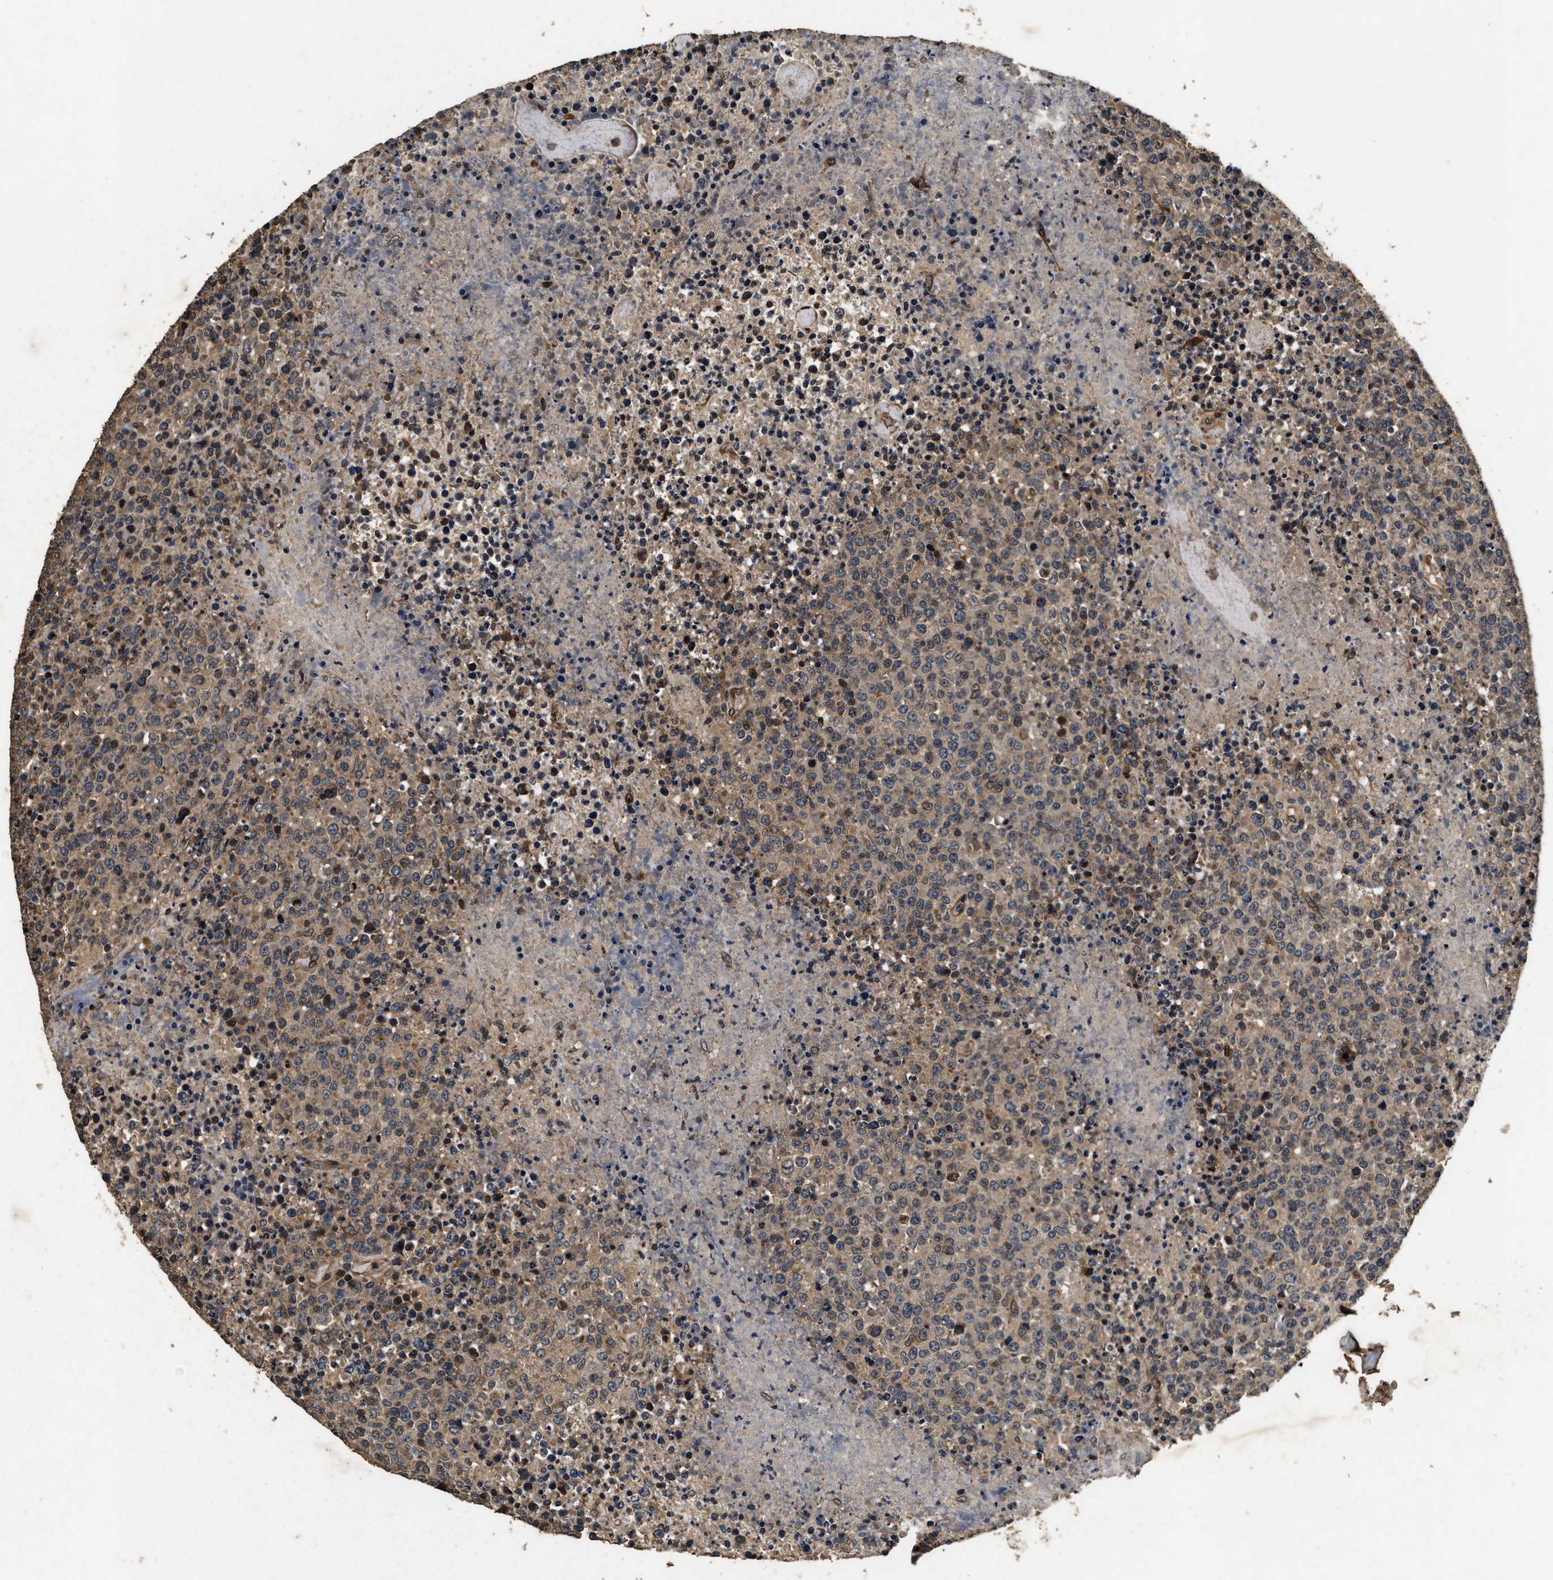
{"staining": {"intensity": "weak", "quantity": "25%-75%", "location": "cytoplasmic/membranous"}, "tissue": "lymphoma", "cell_type": "Tumor cells", "image_type": "cancer", "snomed": [{"axis": "morphology", "description": "Malignant lymphoma, non-Hodgkin's type, High grade"}, {"axis": "topography", "description": "Lymph node"}], "caption": "Immunohistochemistry micrograph of malignant lymphoma, non-Hodgkin's type (high-grade) stained for a protein (brown), which shows low levels of weak cytoplasmic/membranous expression in about 25%-75% of tumor cells.", "gene": "ACCS", "patient": {"sex": "male", "age": 13}}